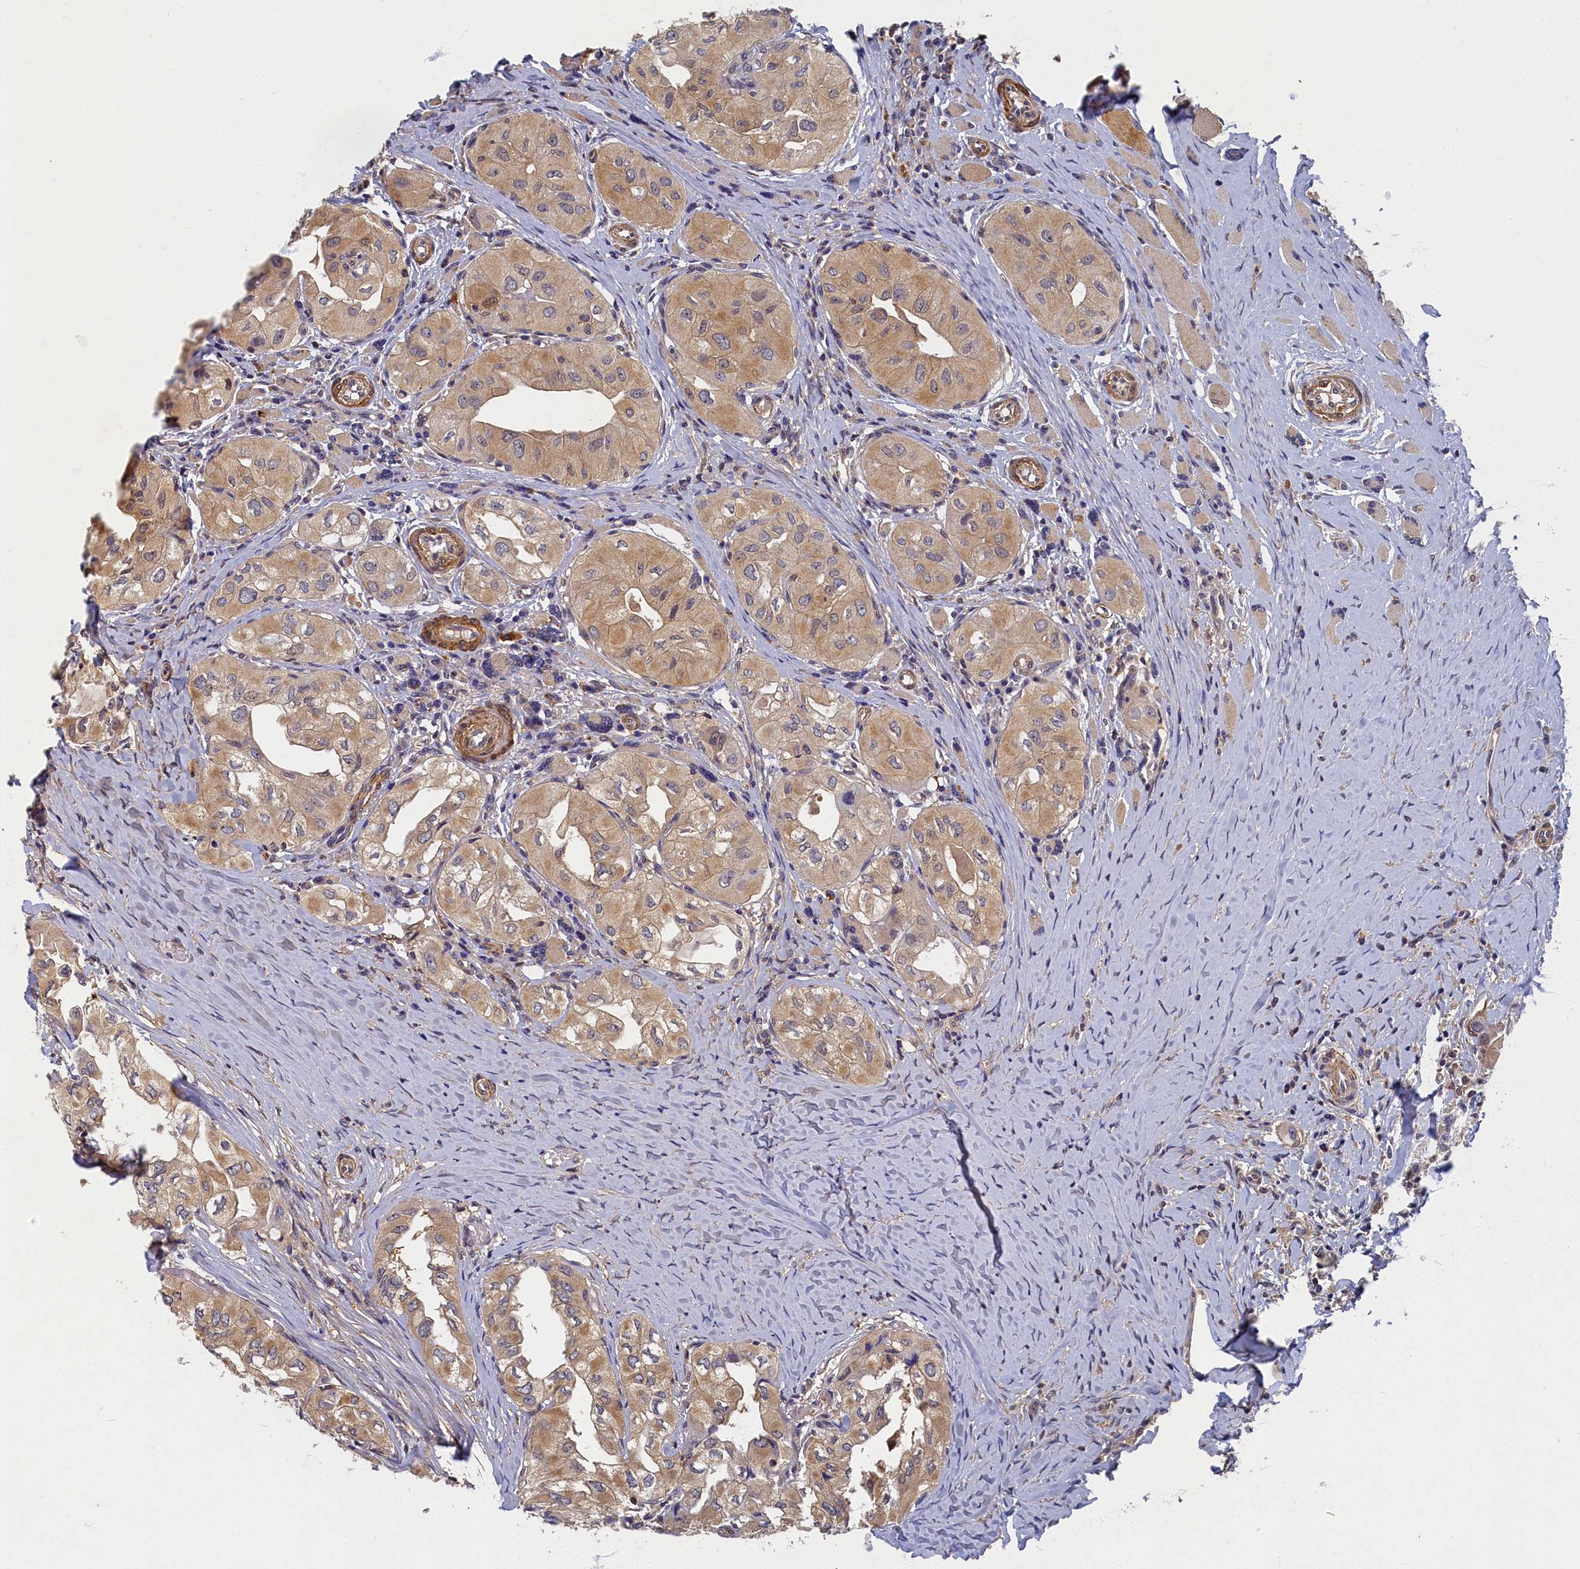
{"staining": {"intensity": "moderate", "quantity": ">75%", "location": "cytoplasmic/membranous"}, "tissue": "thyroid cancer", "cell_type": "Tumor cells", "image_type": "cancer", "snomed": [{"axis": "morphology", "description": "Papillary adenocarcinoma, NOS"}, {"axis": "topography", "description": "Thyroid gland"}], "caption": "The immunohistochemical stain labels moderate cytoplasmic/membranous expression in tumor cells of thyroid cancer (papillary adenocarcinoma) tissue.", "gene": "TBCB", "patient": {"sex": "female", "age": 59}}